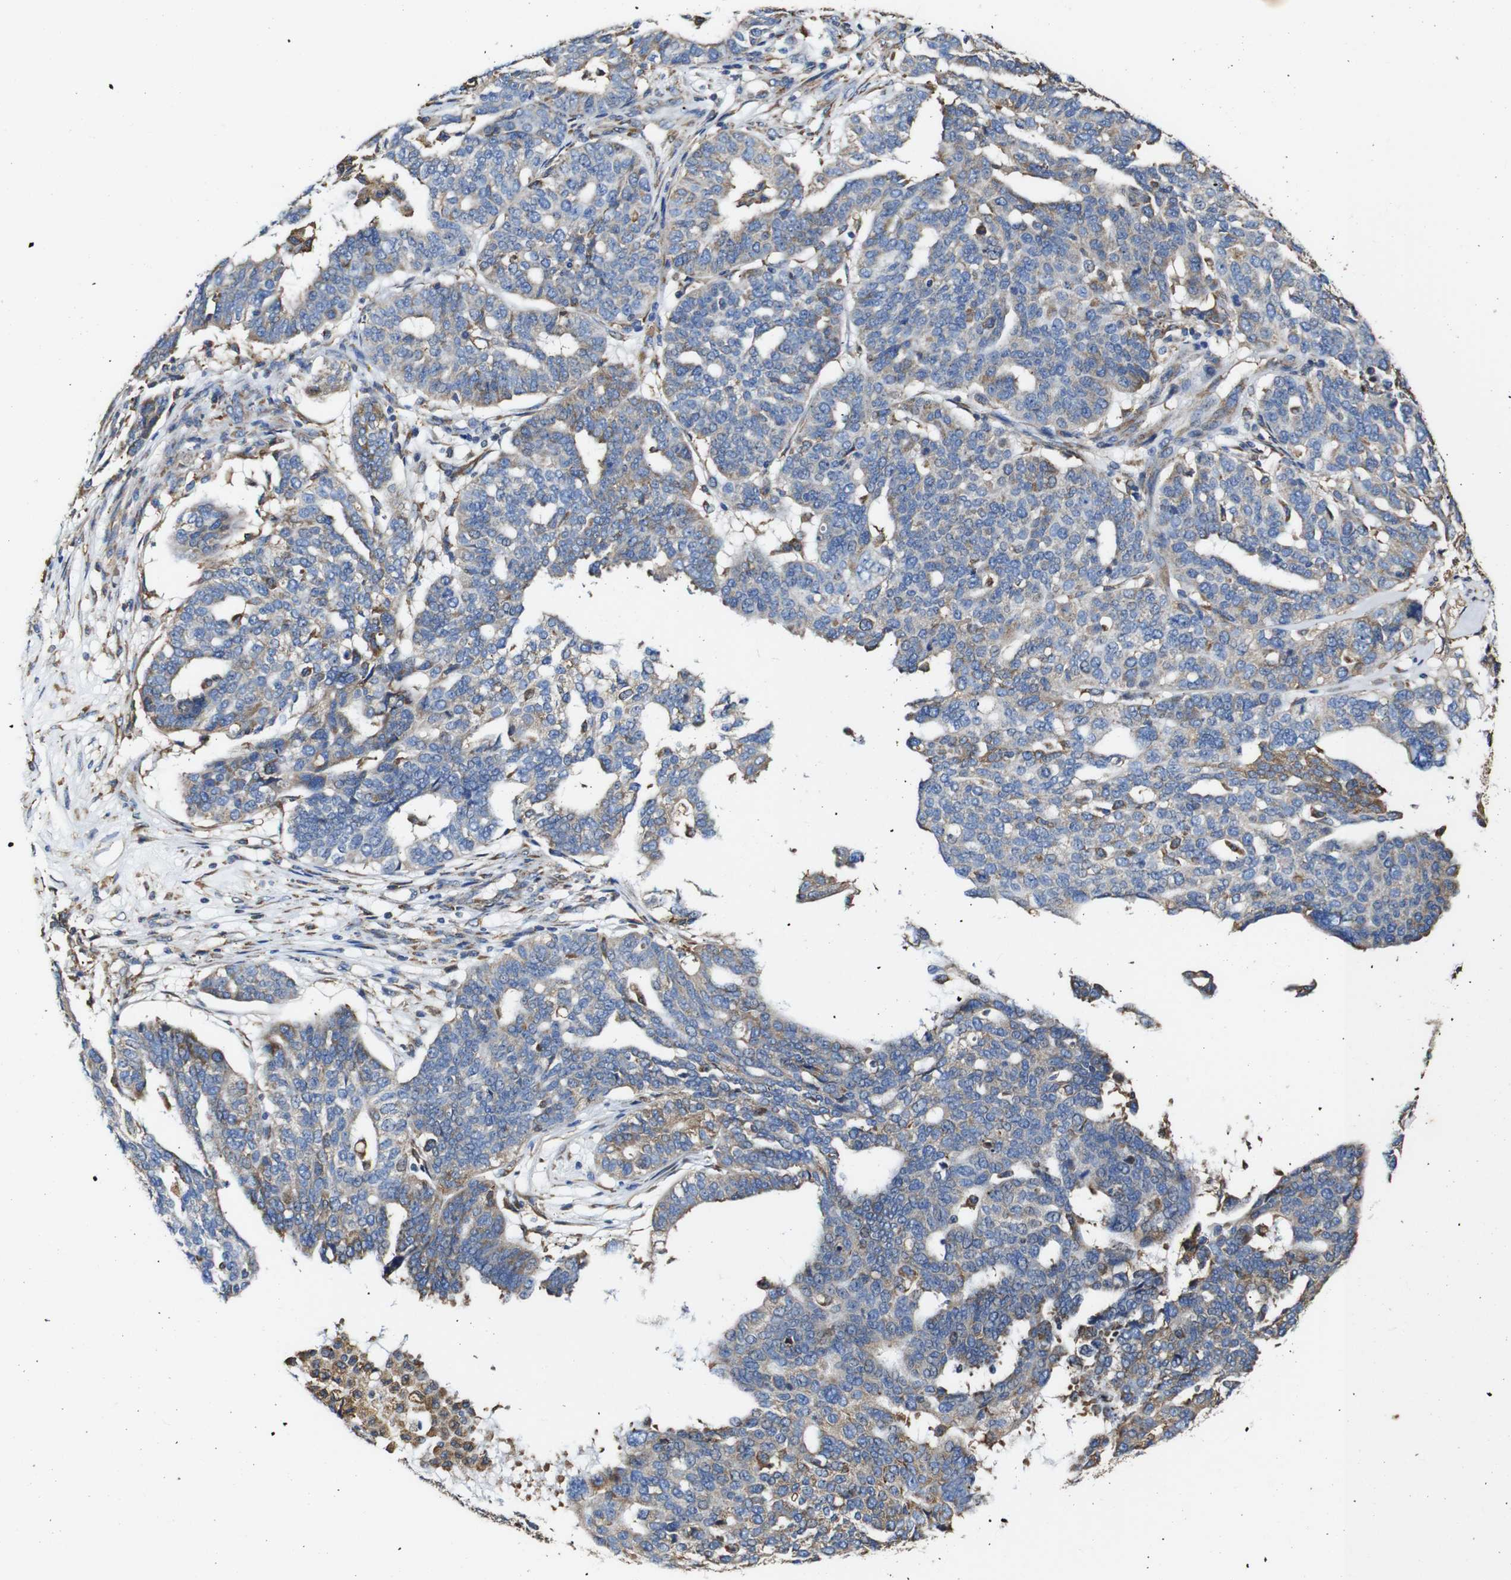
{"staining": {"intensity": "weak", "quantity": "25%-75%", "location": "cytoplasmic/membranous"}, "tissue": "ovarian cancer", "cell_type": "Tumor cells", "image_type": "cancer", "snomed": [{"axis": "morphology", "description": "Cystadenocarcinoma, serous, NOS"}, {"axis": "topography", "description": "Ovary"}], "caption": "A brown stain shows weak cytoplasmic/membranous expression of a protein in human ovarian cancer tumor cells. (DAB (3,3'-diaminobenzidine) = brown stain, brightfield microscopy at high magnification).", "gene": "PPIB", "patient": {"sex": "female", "age": 59}}